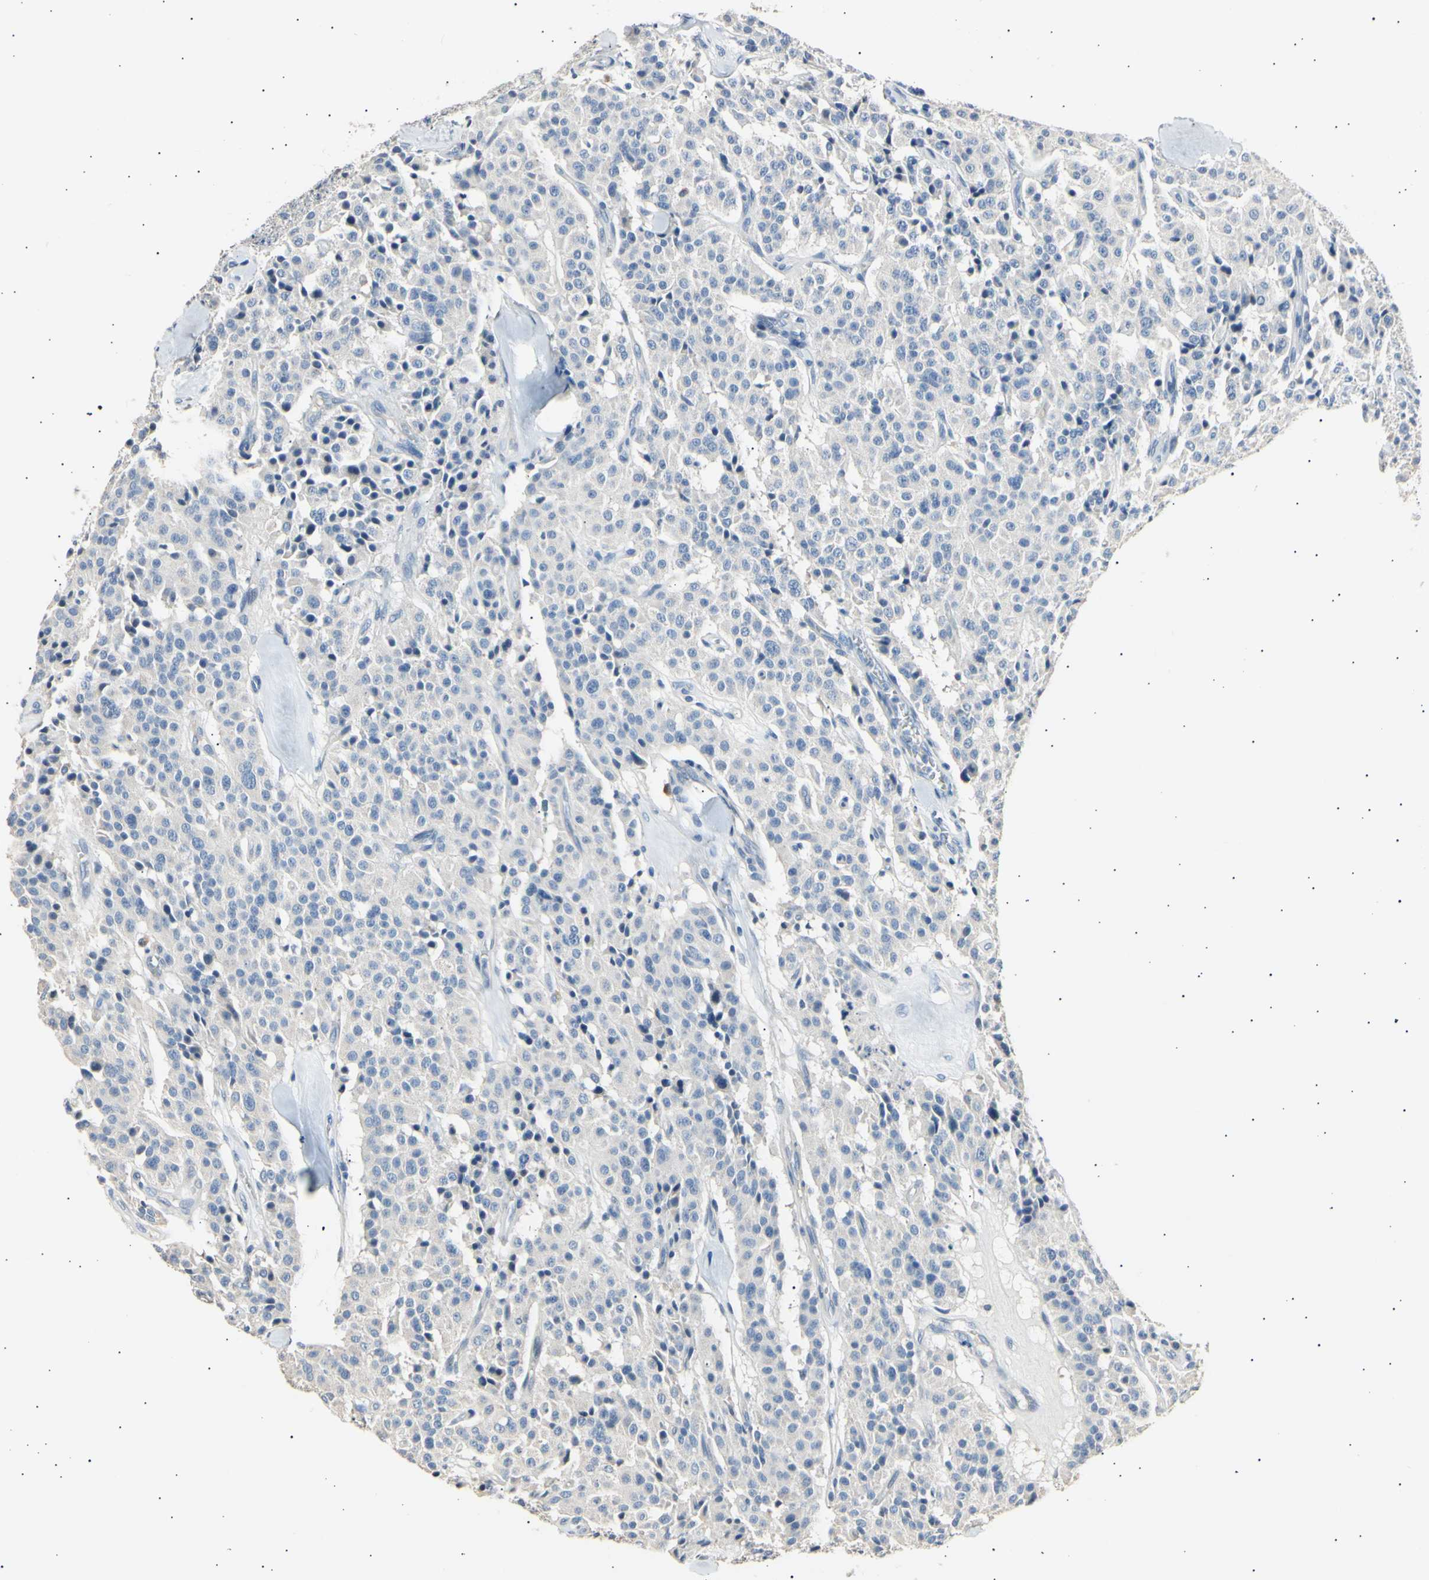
{"staining": {"intensity": "negative", "quantity": "none", "location": "none"}, "tissue": "carcinoid", "cell_type": "Tumor cells", "image_type": "cancer", "snomed": [{"axis": "morphology", "description": "Carcinoid, malignant, NOS"}, {"axis": "topography", "description": "Lung"}], "caption": "Immunohistochemical staining of carcinoid (malignant) shows no significant expression in tumor cells.", "gene": "LDLR", "patient": {"sex": "male", "age": 30}}